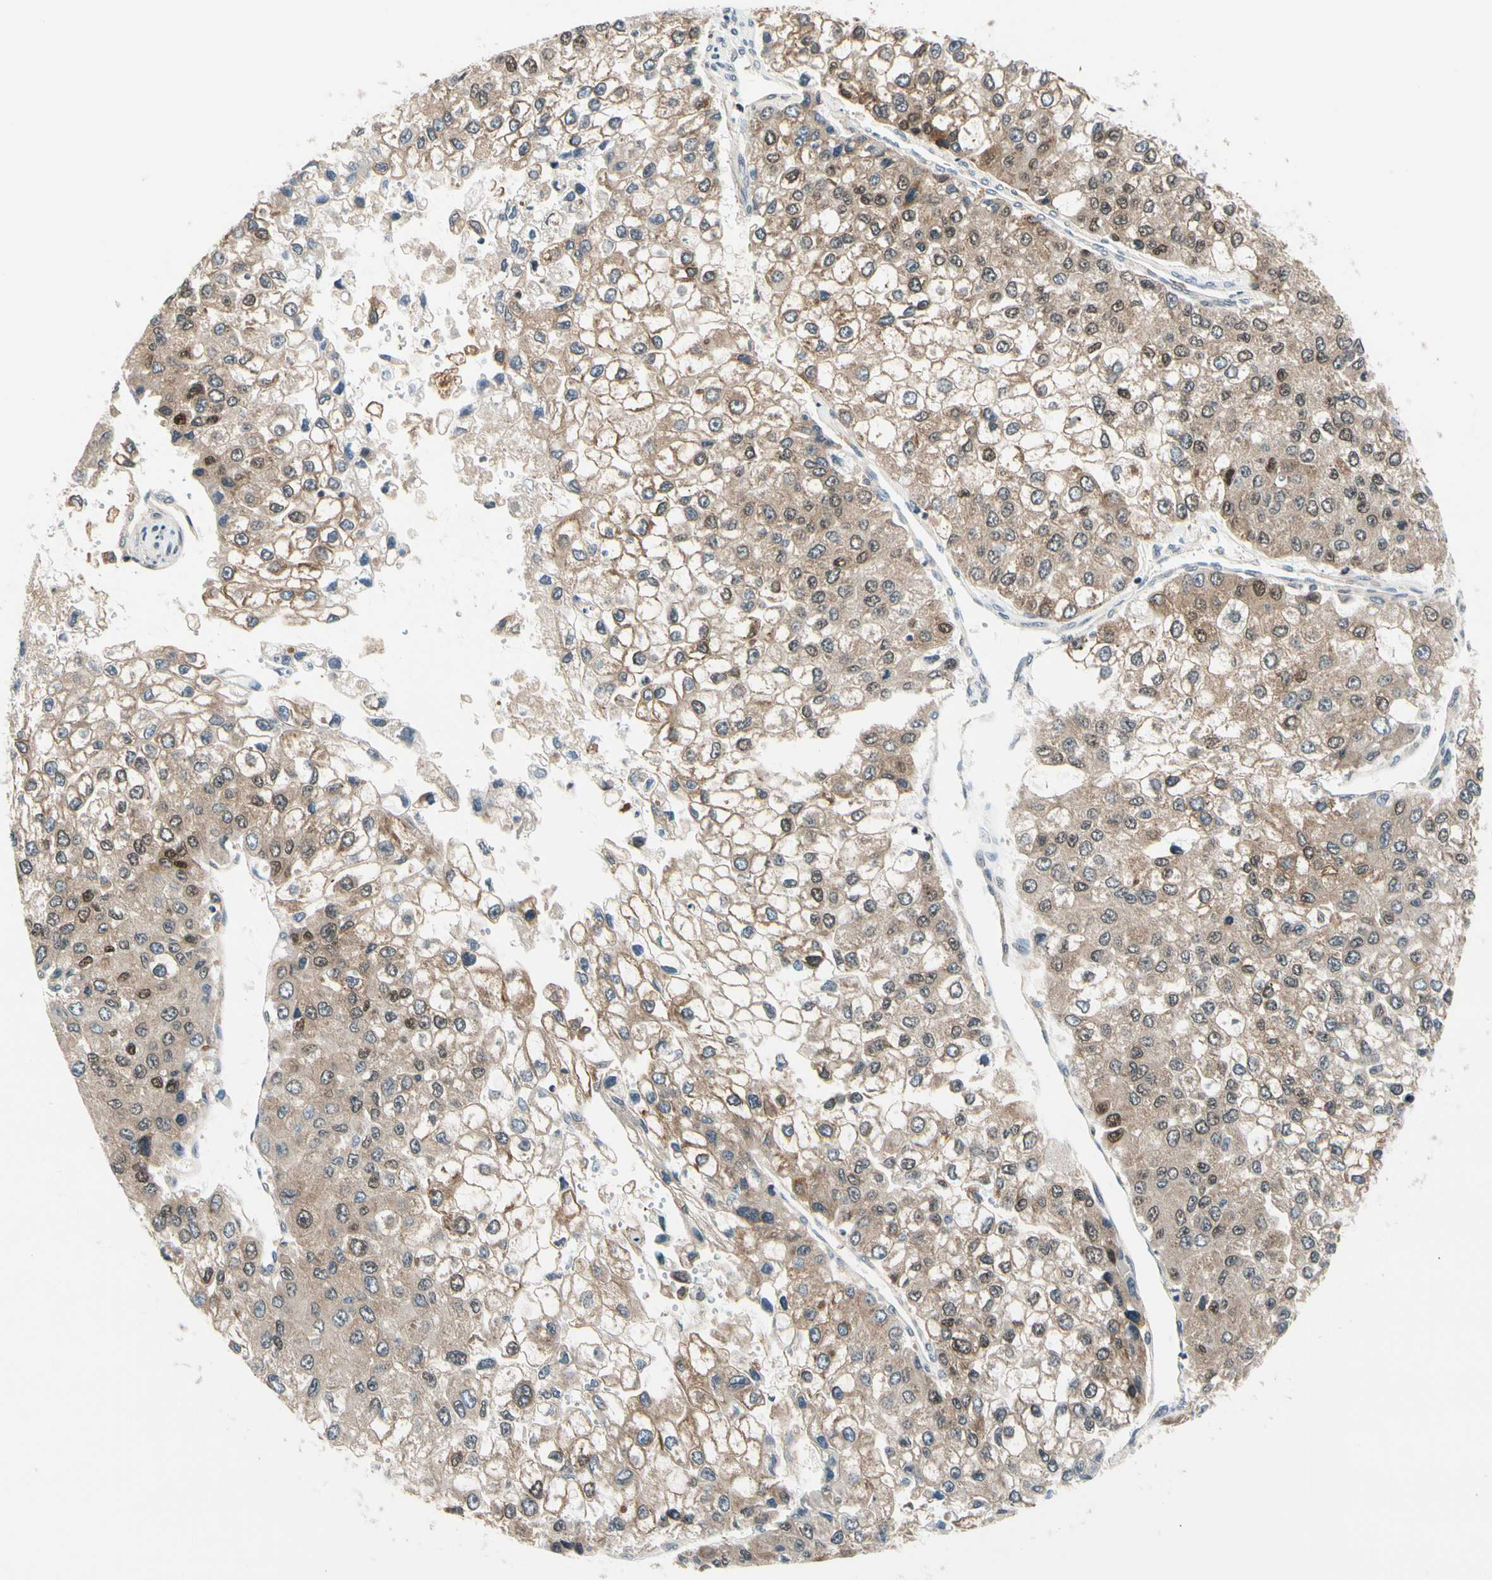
{"staining": {"intensity": "moderate", "quantity": ">75%", "location": "cytoplasmic/membranous,nuclear"}, "tissue": "liver cancer", "cell_type": "Tumor cells", "image_type": "cancer", "snomed": [{"axis": "morphology", "description": "Carcinoma, Hepatocellular, NOS"}, {"axis": "topography", "description": "Liver"}], "caption": "Human hepatocellular carcinoma (liver) stained with a brown dye displays moderate cytoplasmic/membranous and nuclear positive staining in approximately >75% of tumor cells.", "gene": "DAXX", "patient": {"sex": "female", "age": 66}}